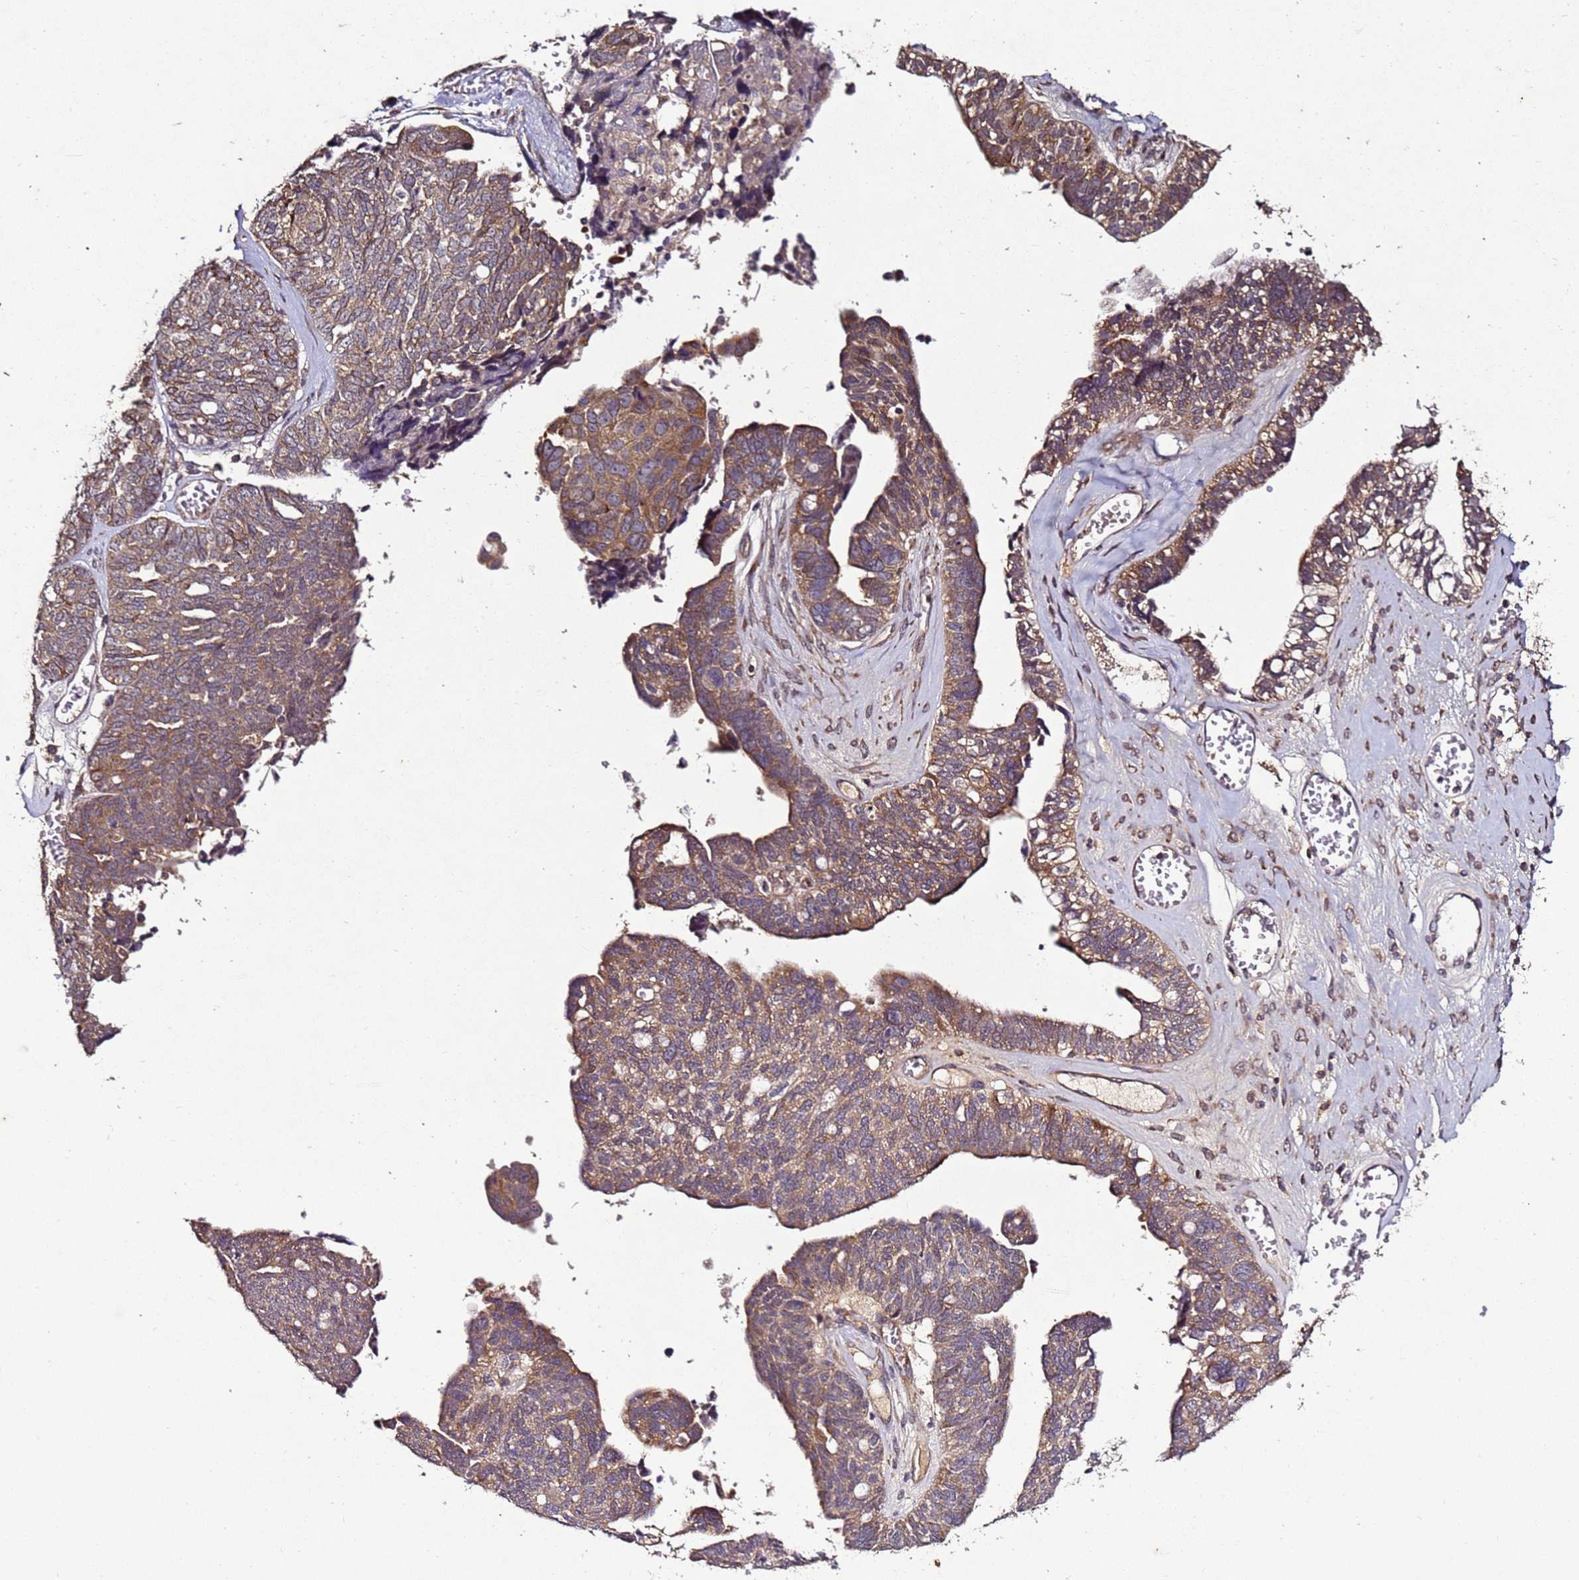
{"staining": {"intensity": "moderate", "quantity": ">75%", "location": "cytoplasmic/membranous"}, "tissue": "ovarian cancer", "cell_type": "Tumor cells", "image_type": "cancer", "snomed": [{"axis": "morphology", "description": "Cystadenocarcinoma, serous, NOS"}, {"axis": "topography", "description": "Ovary"}], "caption": "Immunohistochemistry of ovarian serous cystadenocarcinoma reveals medium levels of moderate cytoplasmic/membranous staining in approximately >75% of tumor cells.", "gene": "ANKRD17", "patient": {"sex": "female", "age": 79}}